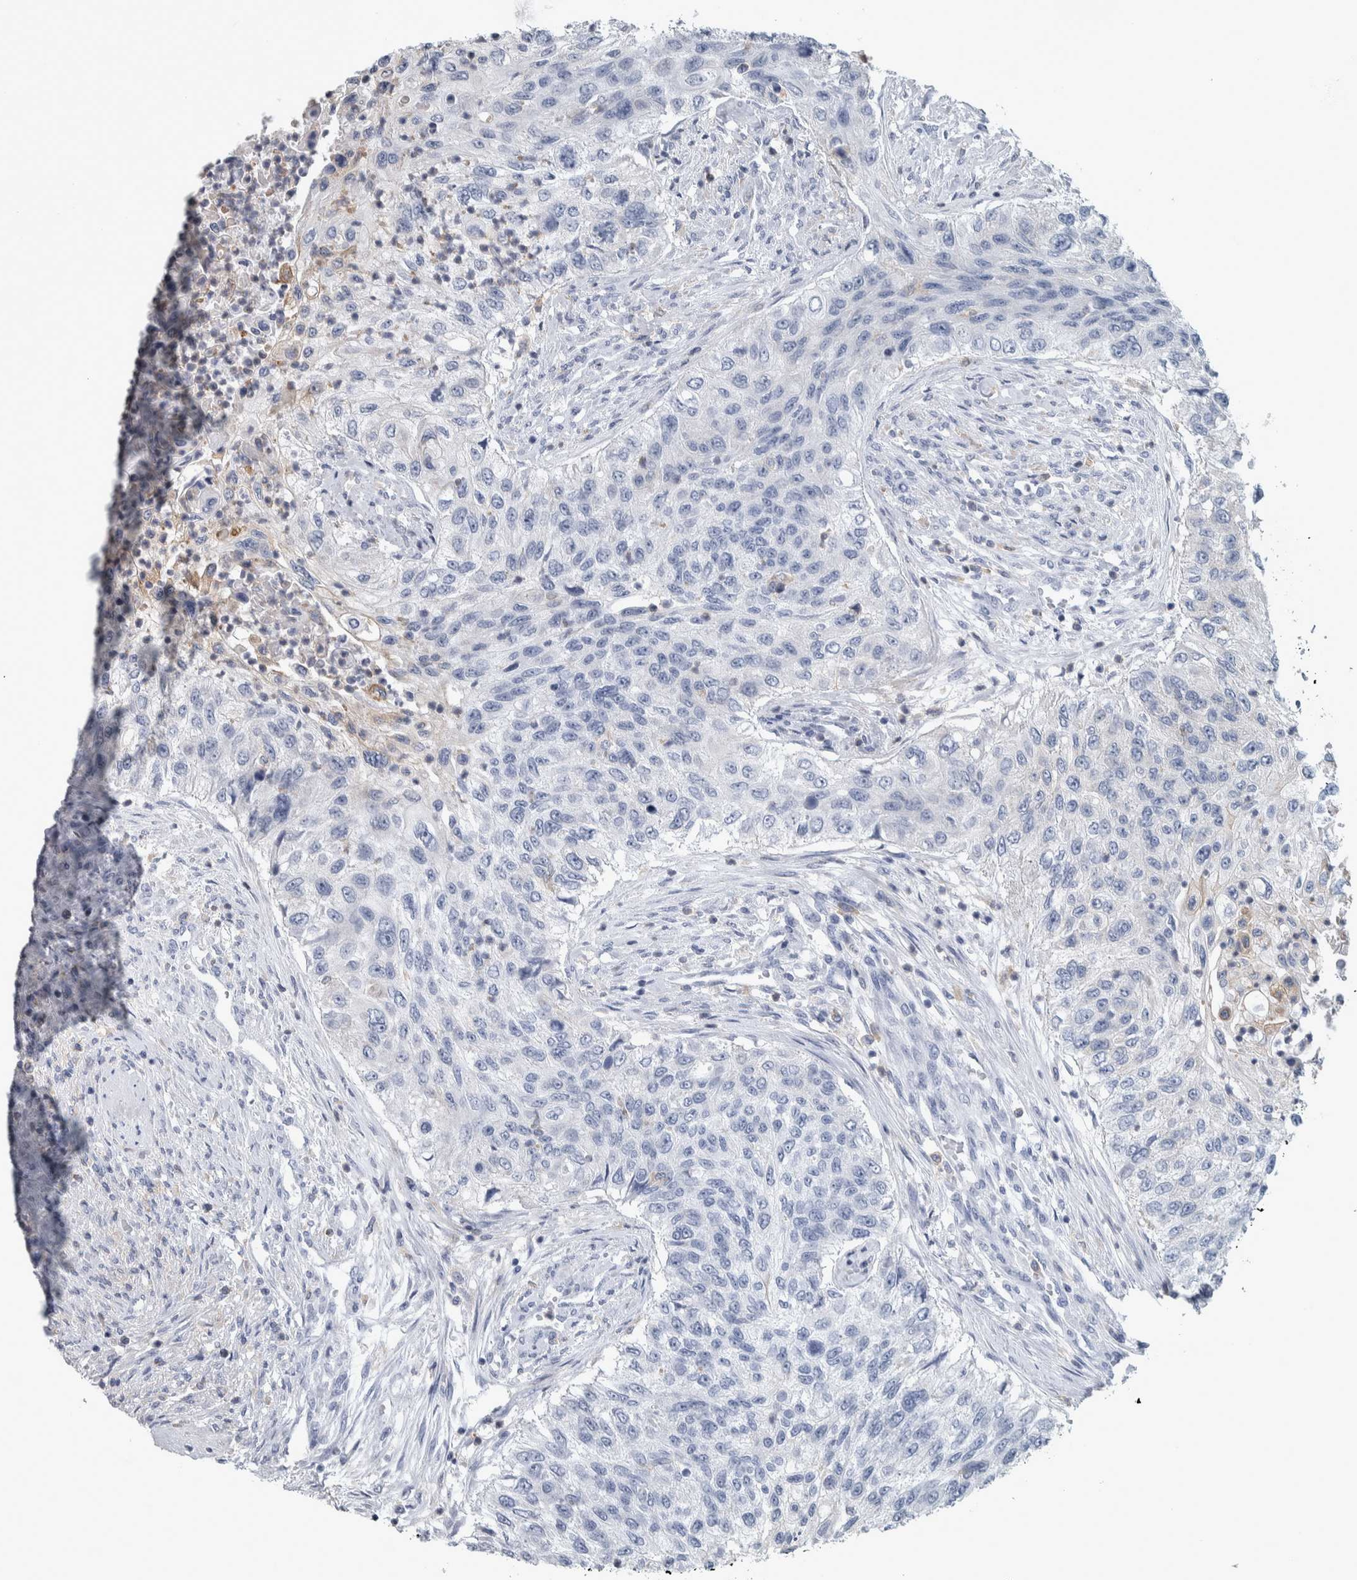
{"staining": {"intensity": "negative", "quantity": "none", "location": "none"}, "tissue": "urothelial cancer", "cell_type": "Tumor cells", "image_type": "cancer", "snomed": [{"axis": "morphology", "description": "Urothelial carcinoma, High grade"}, {"axis": "topography", "description": "Urinary bladder"}], "caption": "Human urothelial carcinoma (high-grade) stained for a protein using immunohistochemistry exhibits no positivity in tumor cells.", "gene": "SKAP2", "patient": {"sex": "female", "age": 60}}